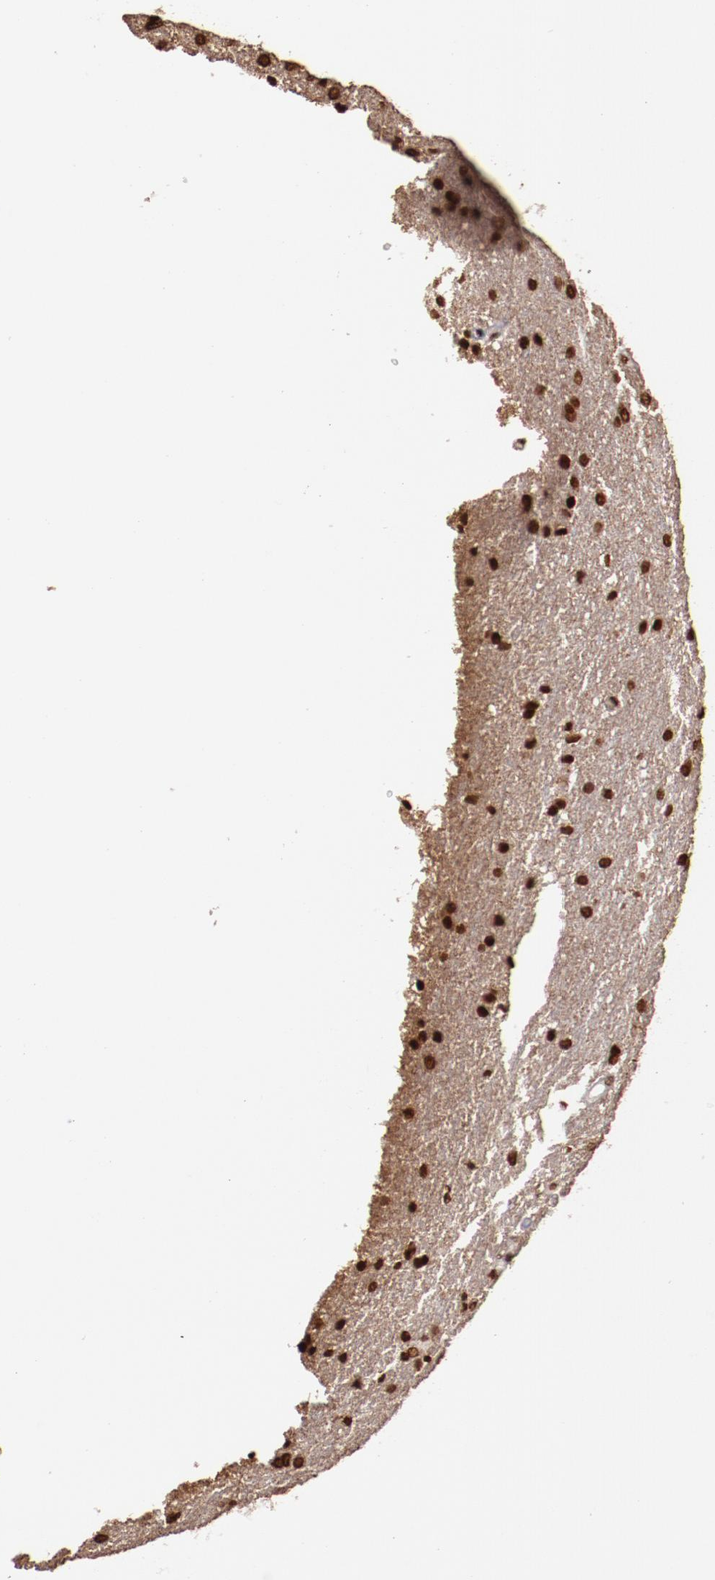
{"staining": {"intensity": "moderate", "quantity": ">75%", "location": "nuclear"}, "tissue": "glioma", "cell_type": "Tumor cells", "image_type": "cancer", "snomed": [{"axis": "morphology", "description": "Glioma, malignant, Low grade"}, {"axis": "topography", "description": "Brain"}], "caption": "Immunohistochemistry staining of glioma, which displays medium levels of moderate nuclear positivity in about >75% of tumor cells indicating moderate nuclear protein staining. The staining was performed using DAB (3,3'-diaminobenzidine) (brown) for protein detection and nuclei were counterstained in hematoxylin (blue).", "gene": "STAG2", "patient": {"sex": "female", "age": 32}}